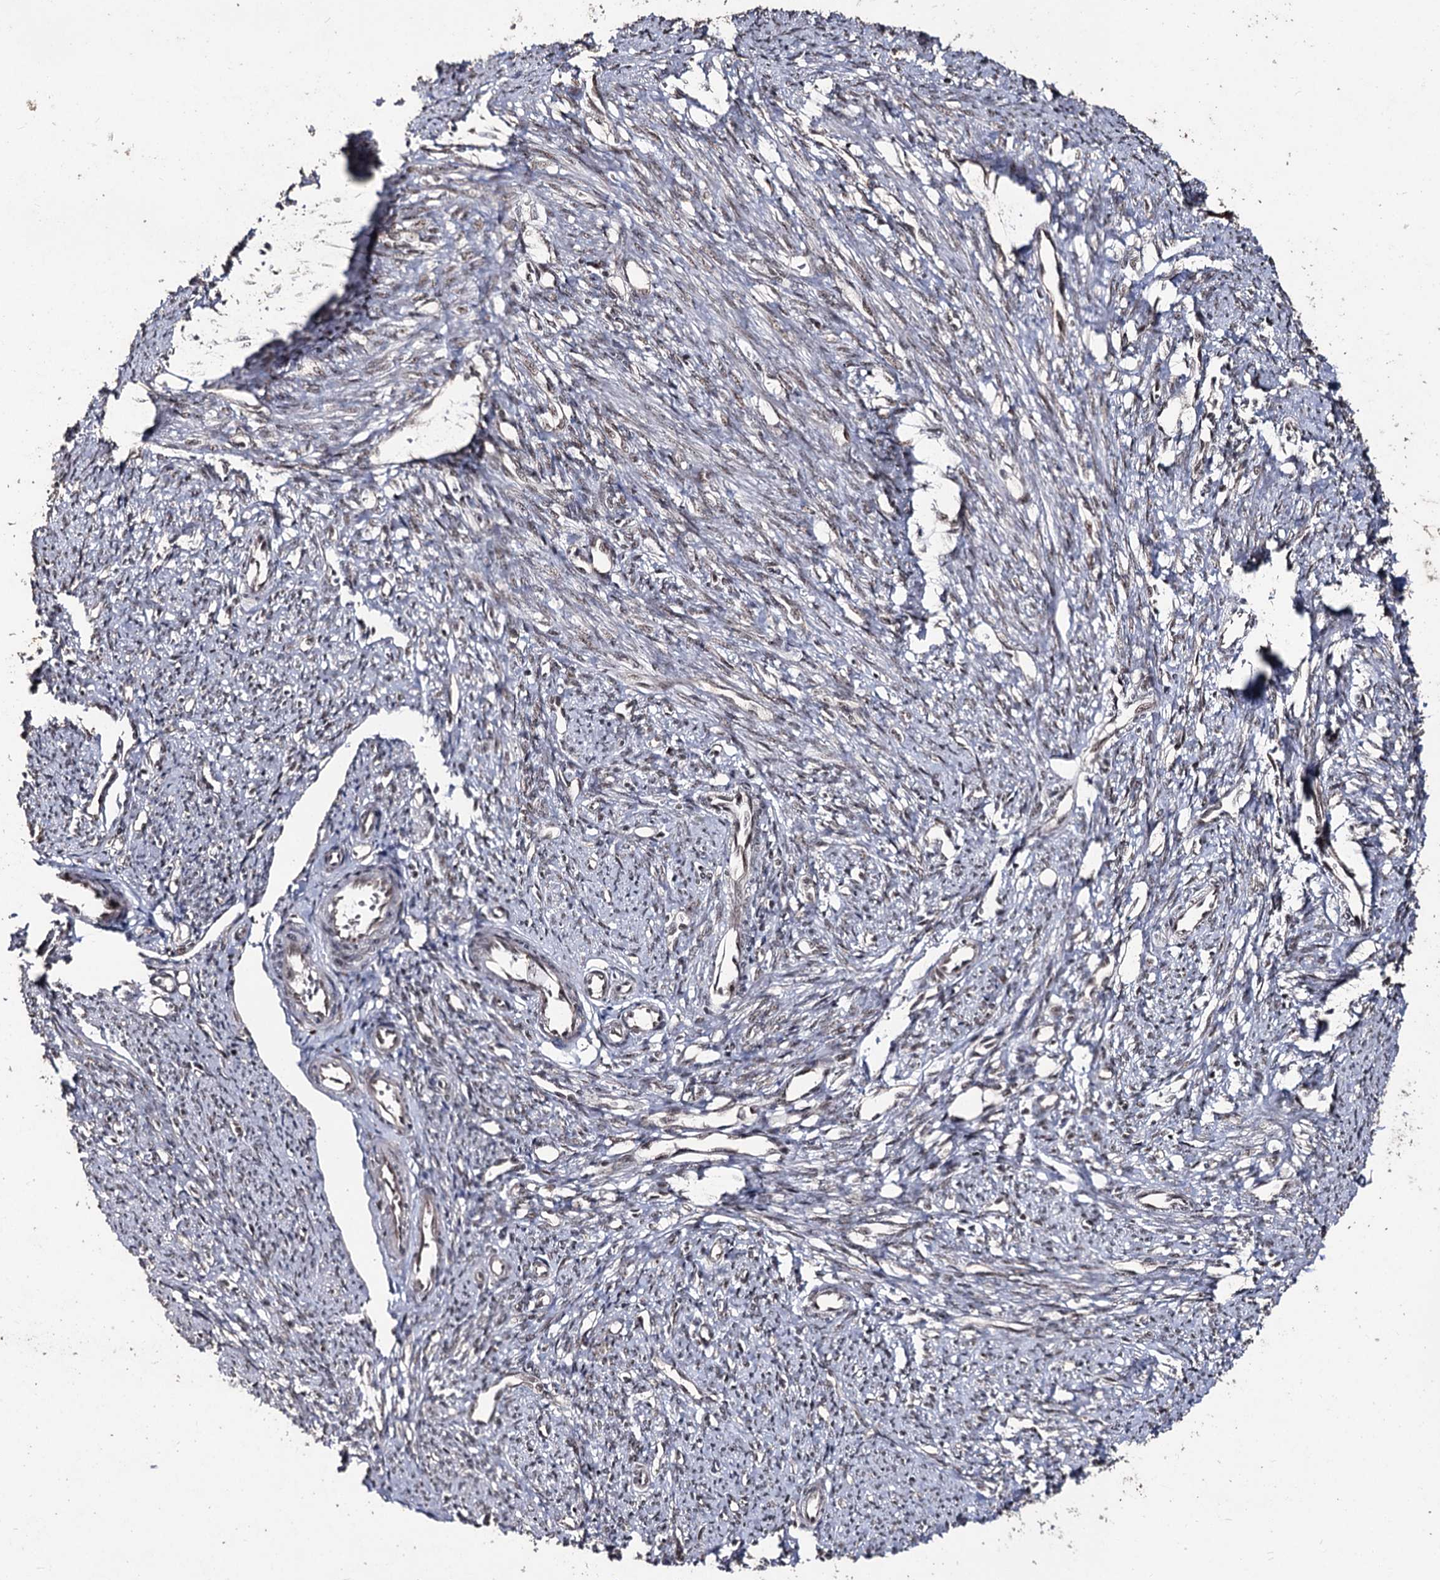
{"staining": {"intensity": "moderate", "quantity": "25%-75%", "location": "nuclear"}, "tissue": "smooth muscle", "cell_type": "Smooth muscle cells", "image_type": "normal", "snomed": [{"axis": "morphology", "description": "Normal tissue, NOS"}, {"axis": "topography", "description": "Smooth muscle"}, {"axis": "topography", "description": "Uterus"}], "caption": "This is a histology image of immunohistochemistry (IHC) staining of benign smooth muscle, which shows moderate expression in the nuclear of smooth muscle cells.", "gene": "U2SURP", "patient": {"sex": "female", "age": 59}}